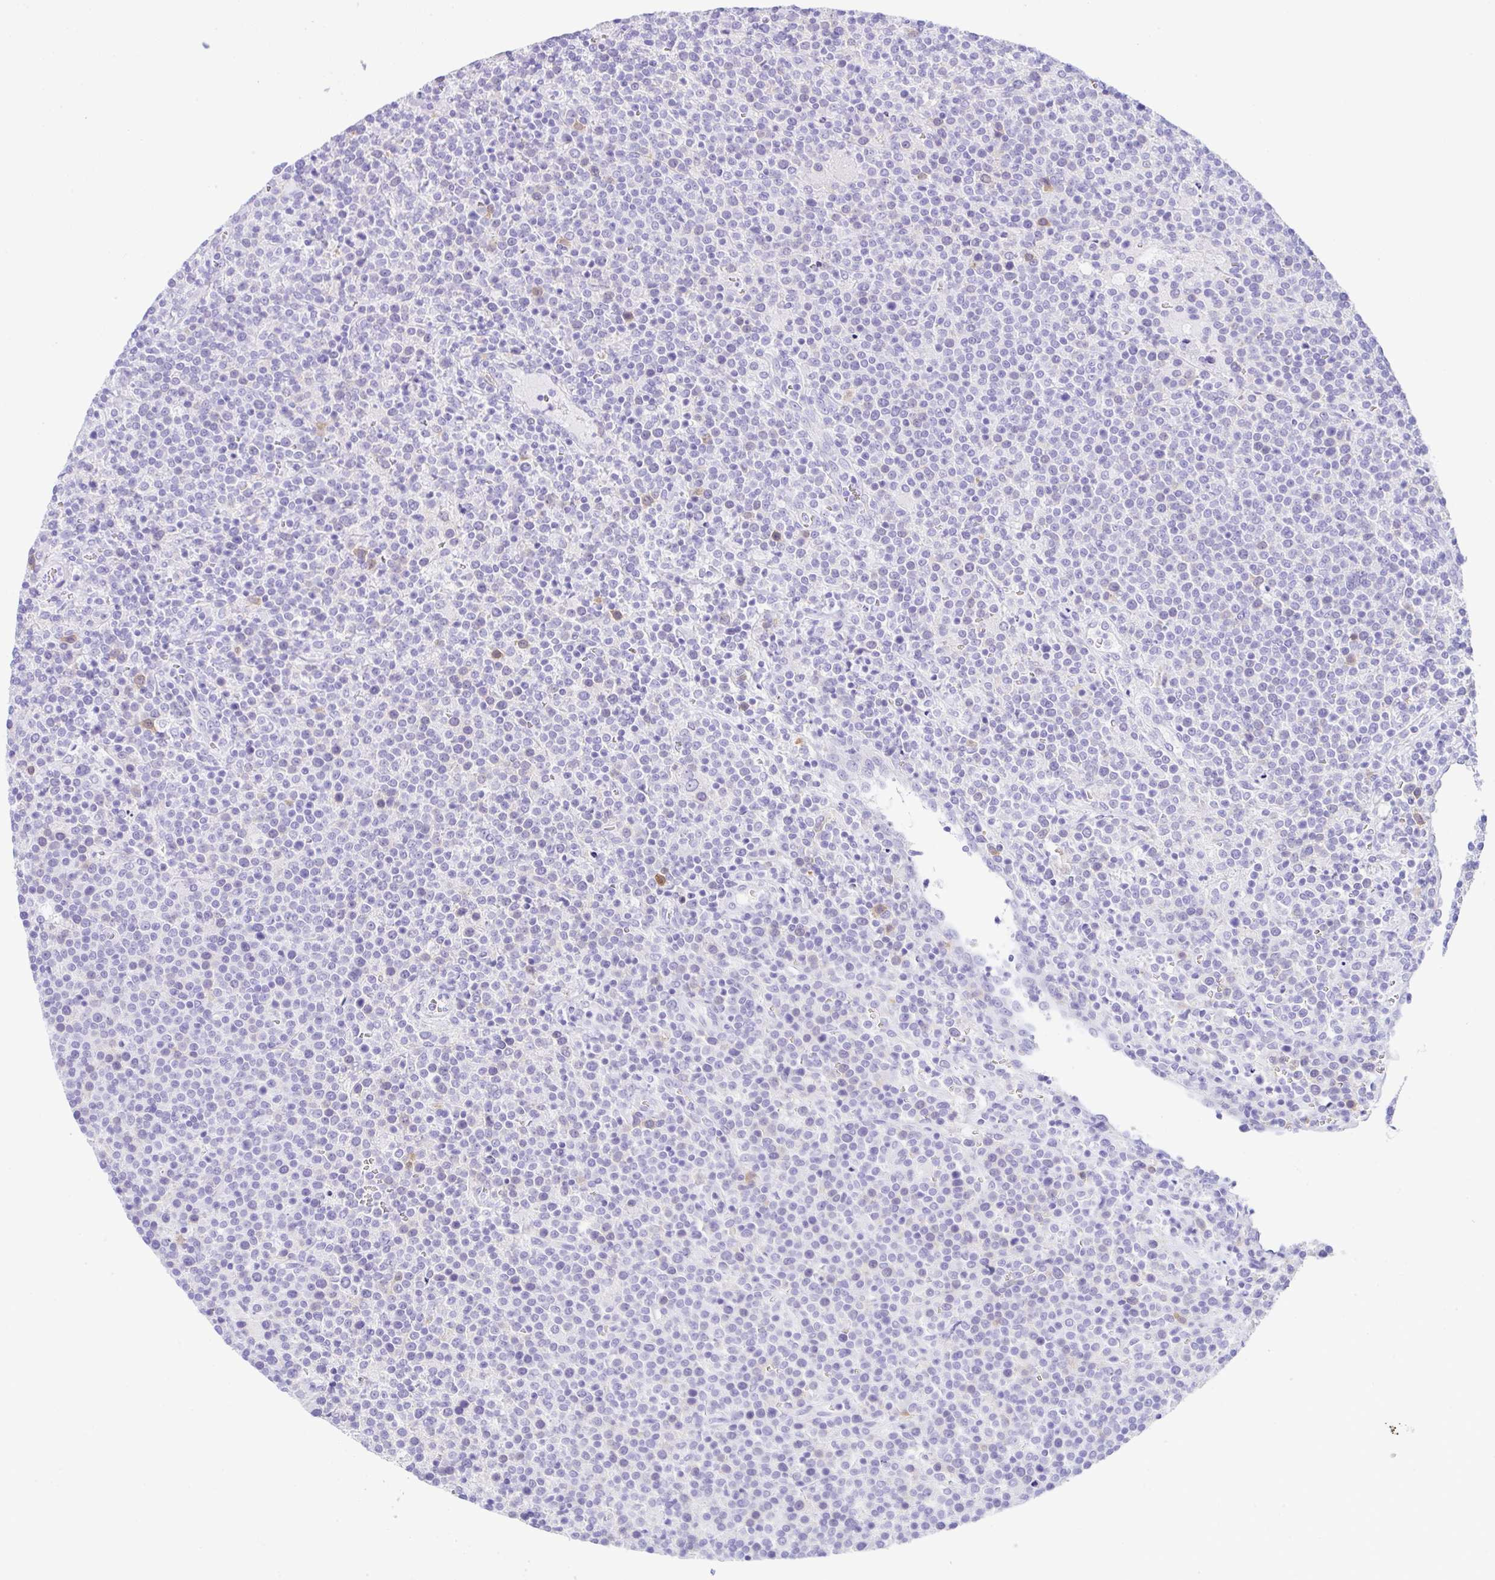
{"staining": {"intensity": "negative", "quantity": "none", "location": "none"}, "tissue": "lymphoma", "cell_type": "Tumor cells", "image_type": "cancer", "snomed": [{"axis": "morphology", "description": "Malignant lymphoma, non-Hodgkin's type, High grade"}, {"axis": "topography", "description": "Lymph node"}], "caption": "IHC photomicrograph of lymphoma stained for a protein (brown), which exhibits no positivity in tumor cells. (Immunohistochemistry (ihc), brightfield microscopy, high magnification).", "gene": "RRM2", "patient": {"sex": "male", "age": 61}}